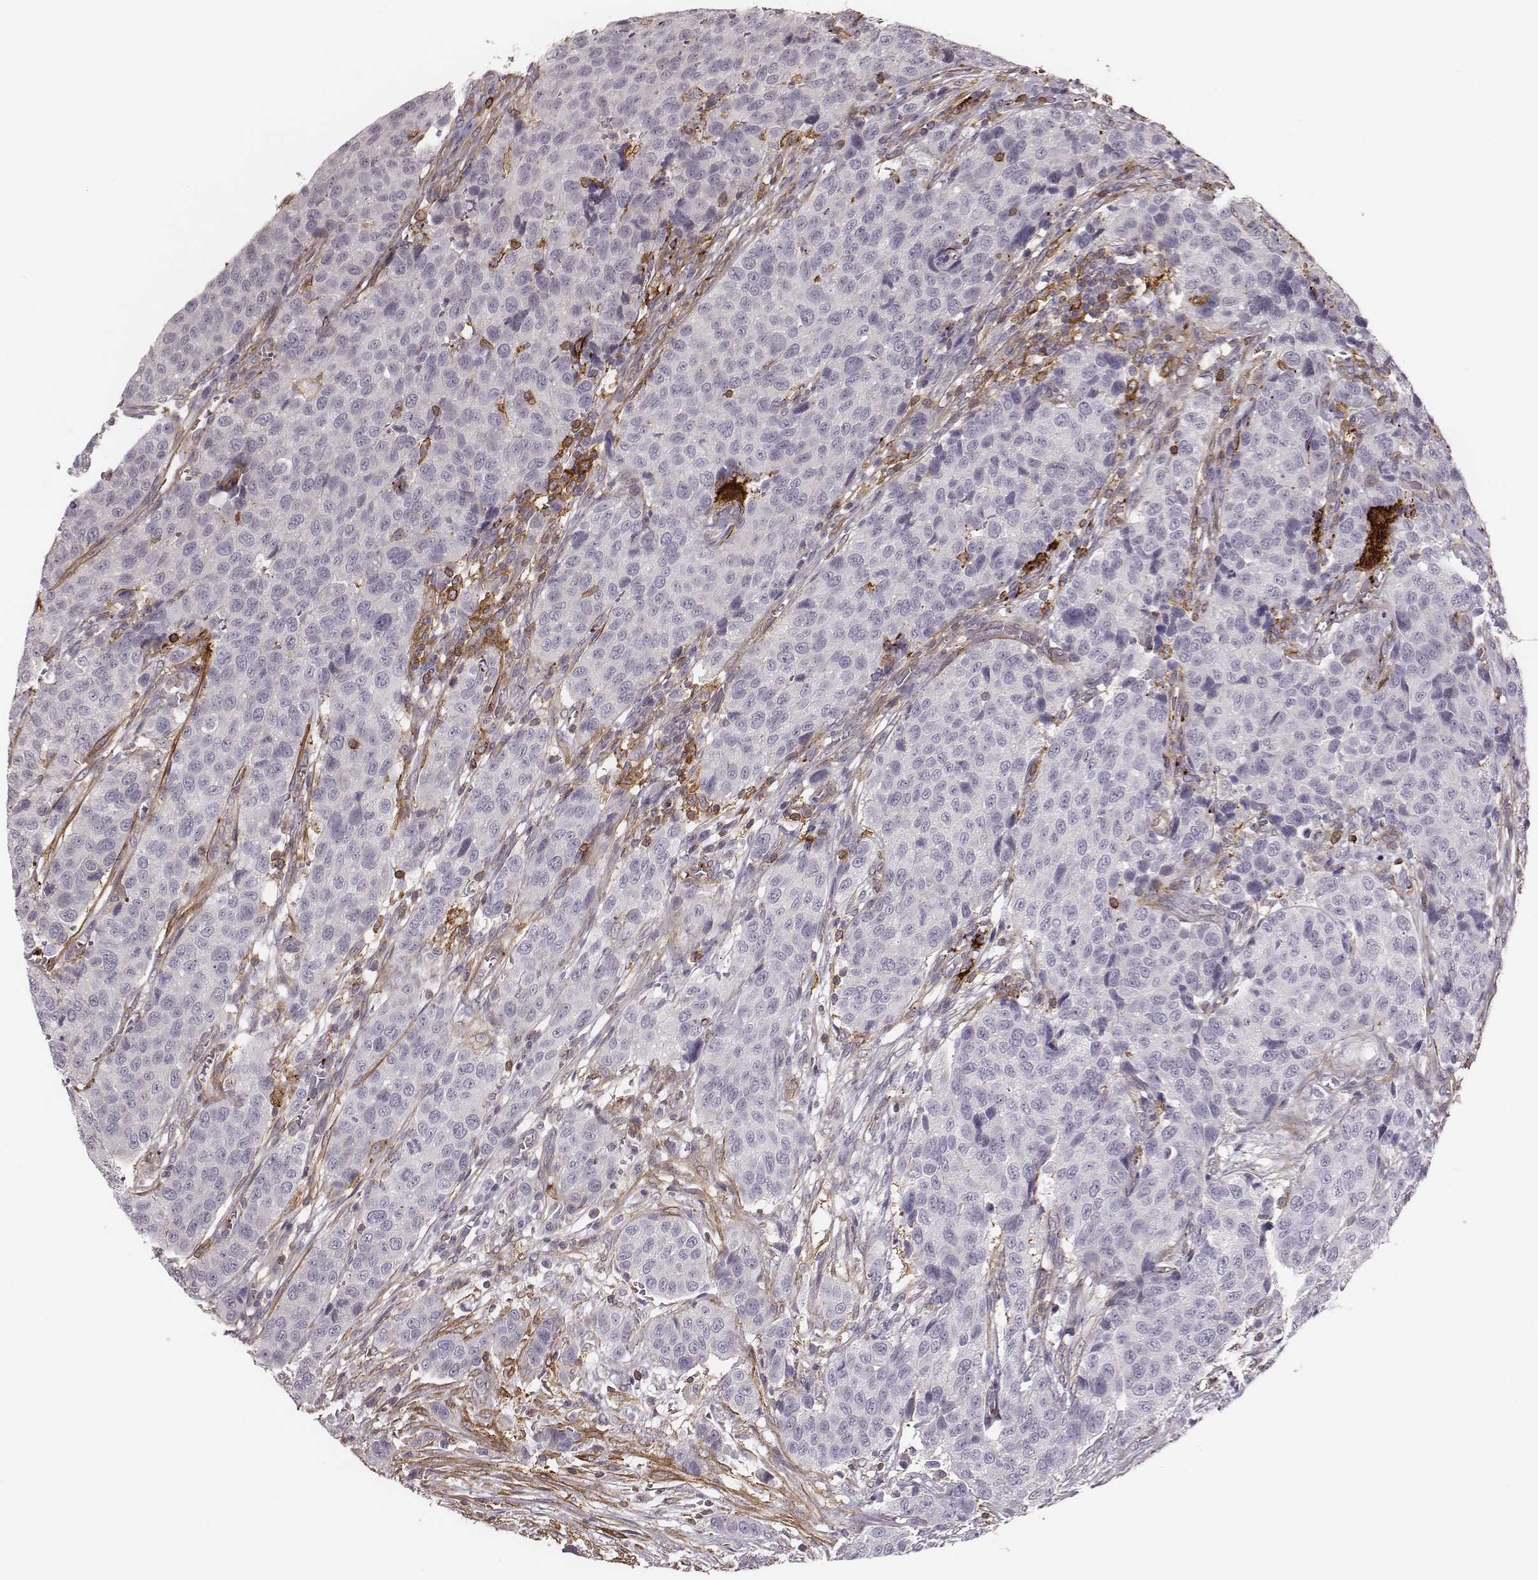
{"staining": {"intensity": "negative", "quantity": "none", "location": "none"}, "tissue": "urothelial cancer", "cell_type": "Tumor cells", "image_type": "cancer", "snomed": [{"axis": "morphology", "description": "Urothelial carcinoma, High grade"}, {"axis": "topography", "description": "Urinary bladder"}], "caption": "There is no significant expression in tumor cells of urothelial cancer.", "gene": "ZYX", "patient": {"sex": "female", "age": 58}}